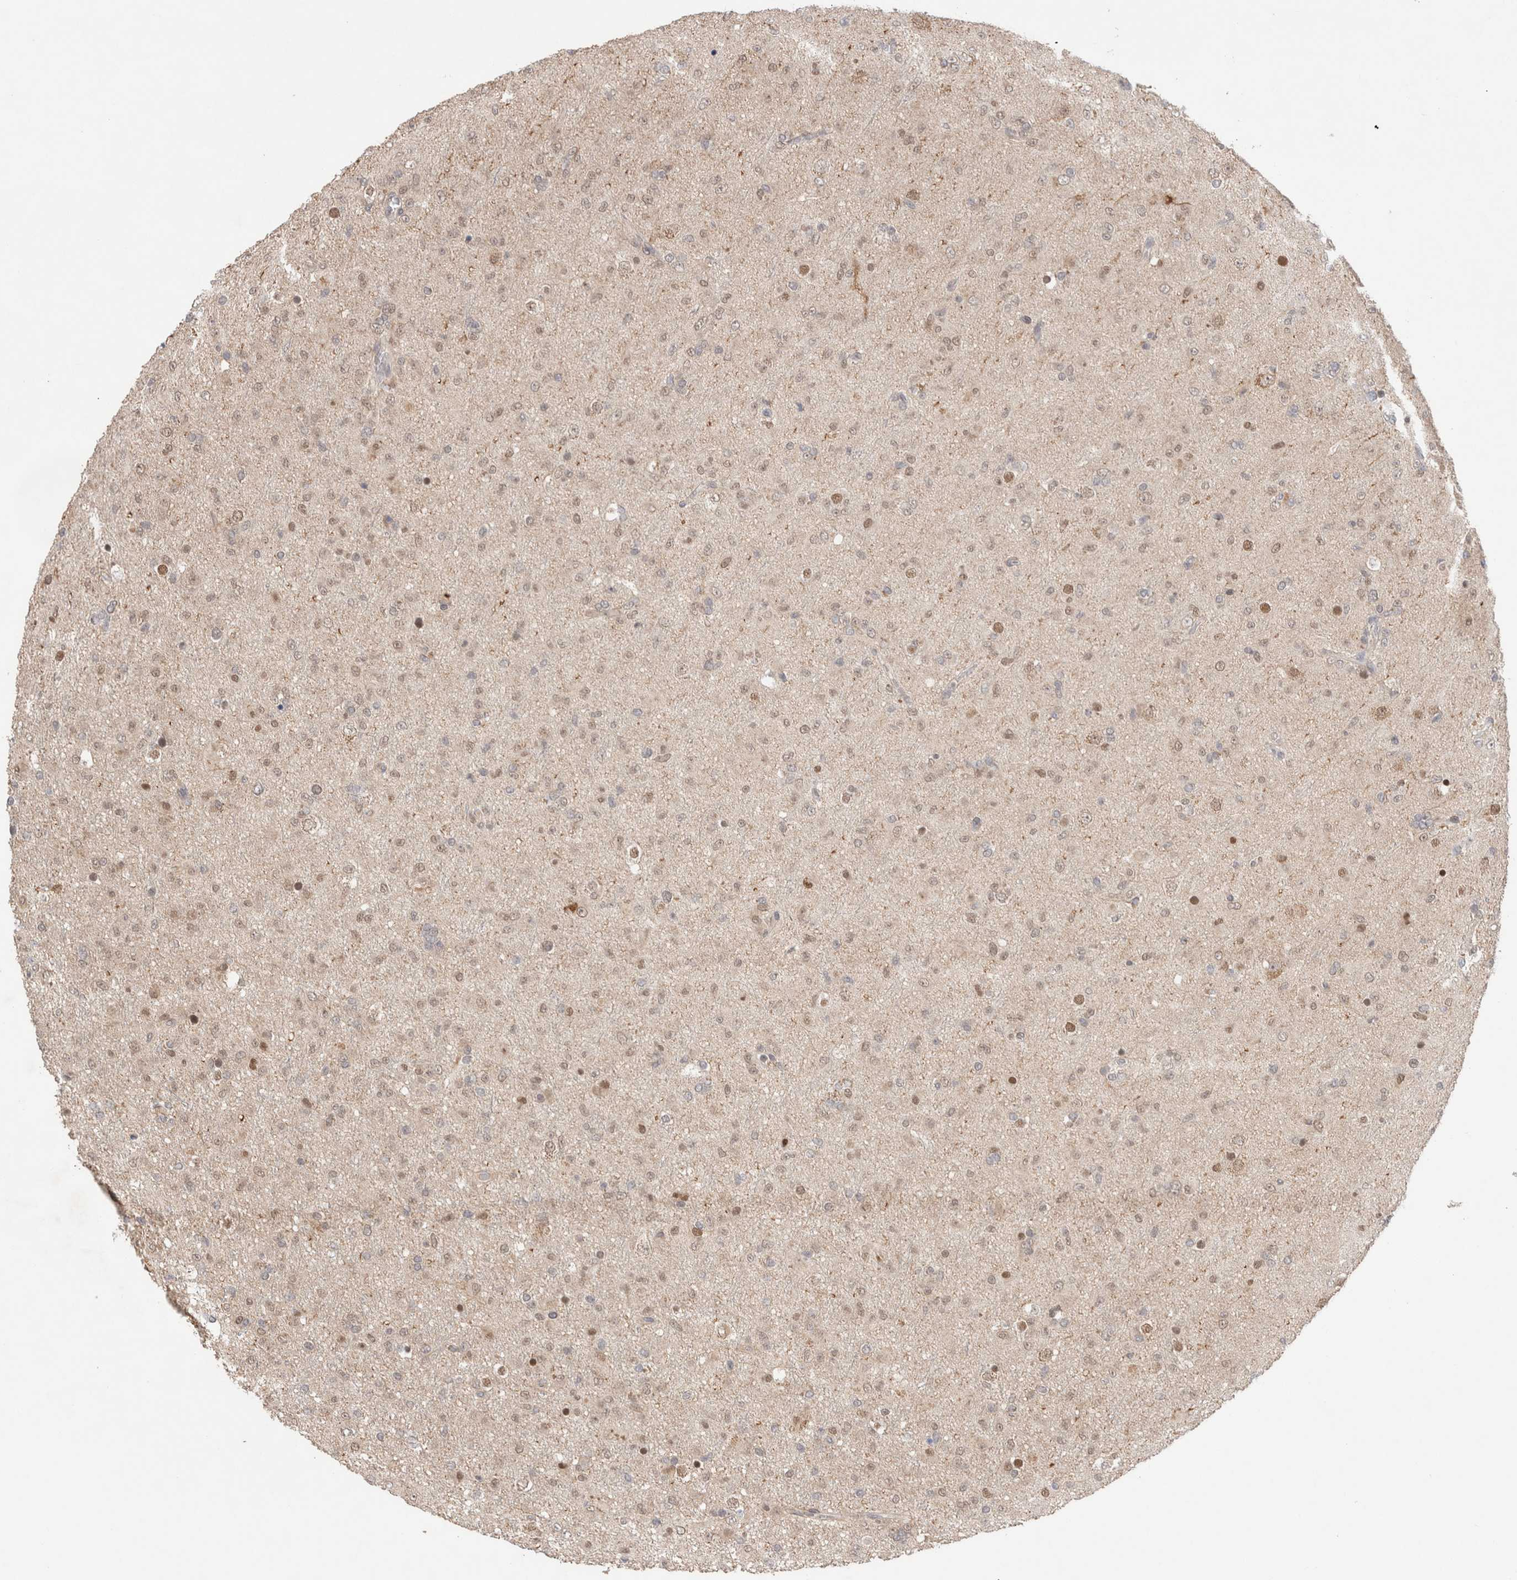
{"staining": {"intensity": "weak", "quantity": ">75%", "location": "cytoplasmic/membranous,nuclear"}, "tissue": "glioma", "cell_type": "Tumor cells", "image_type": "cancer", "snomed": [{"axis": "morphology", "description": "Glioma, malignant, Low grade"}, {"axis": "topography", "description": "Brain"}], "caption": "Tumor cells display weak cytoplasmic/membranous and nuclear expression in approximately >75% of cells in malignant glioma (low-grade).", "gene": "SYDE2", "patient": {"sex": "male", "age": 65}}